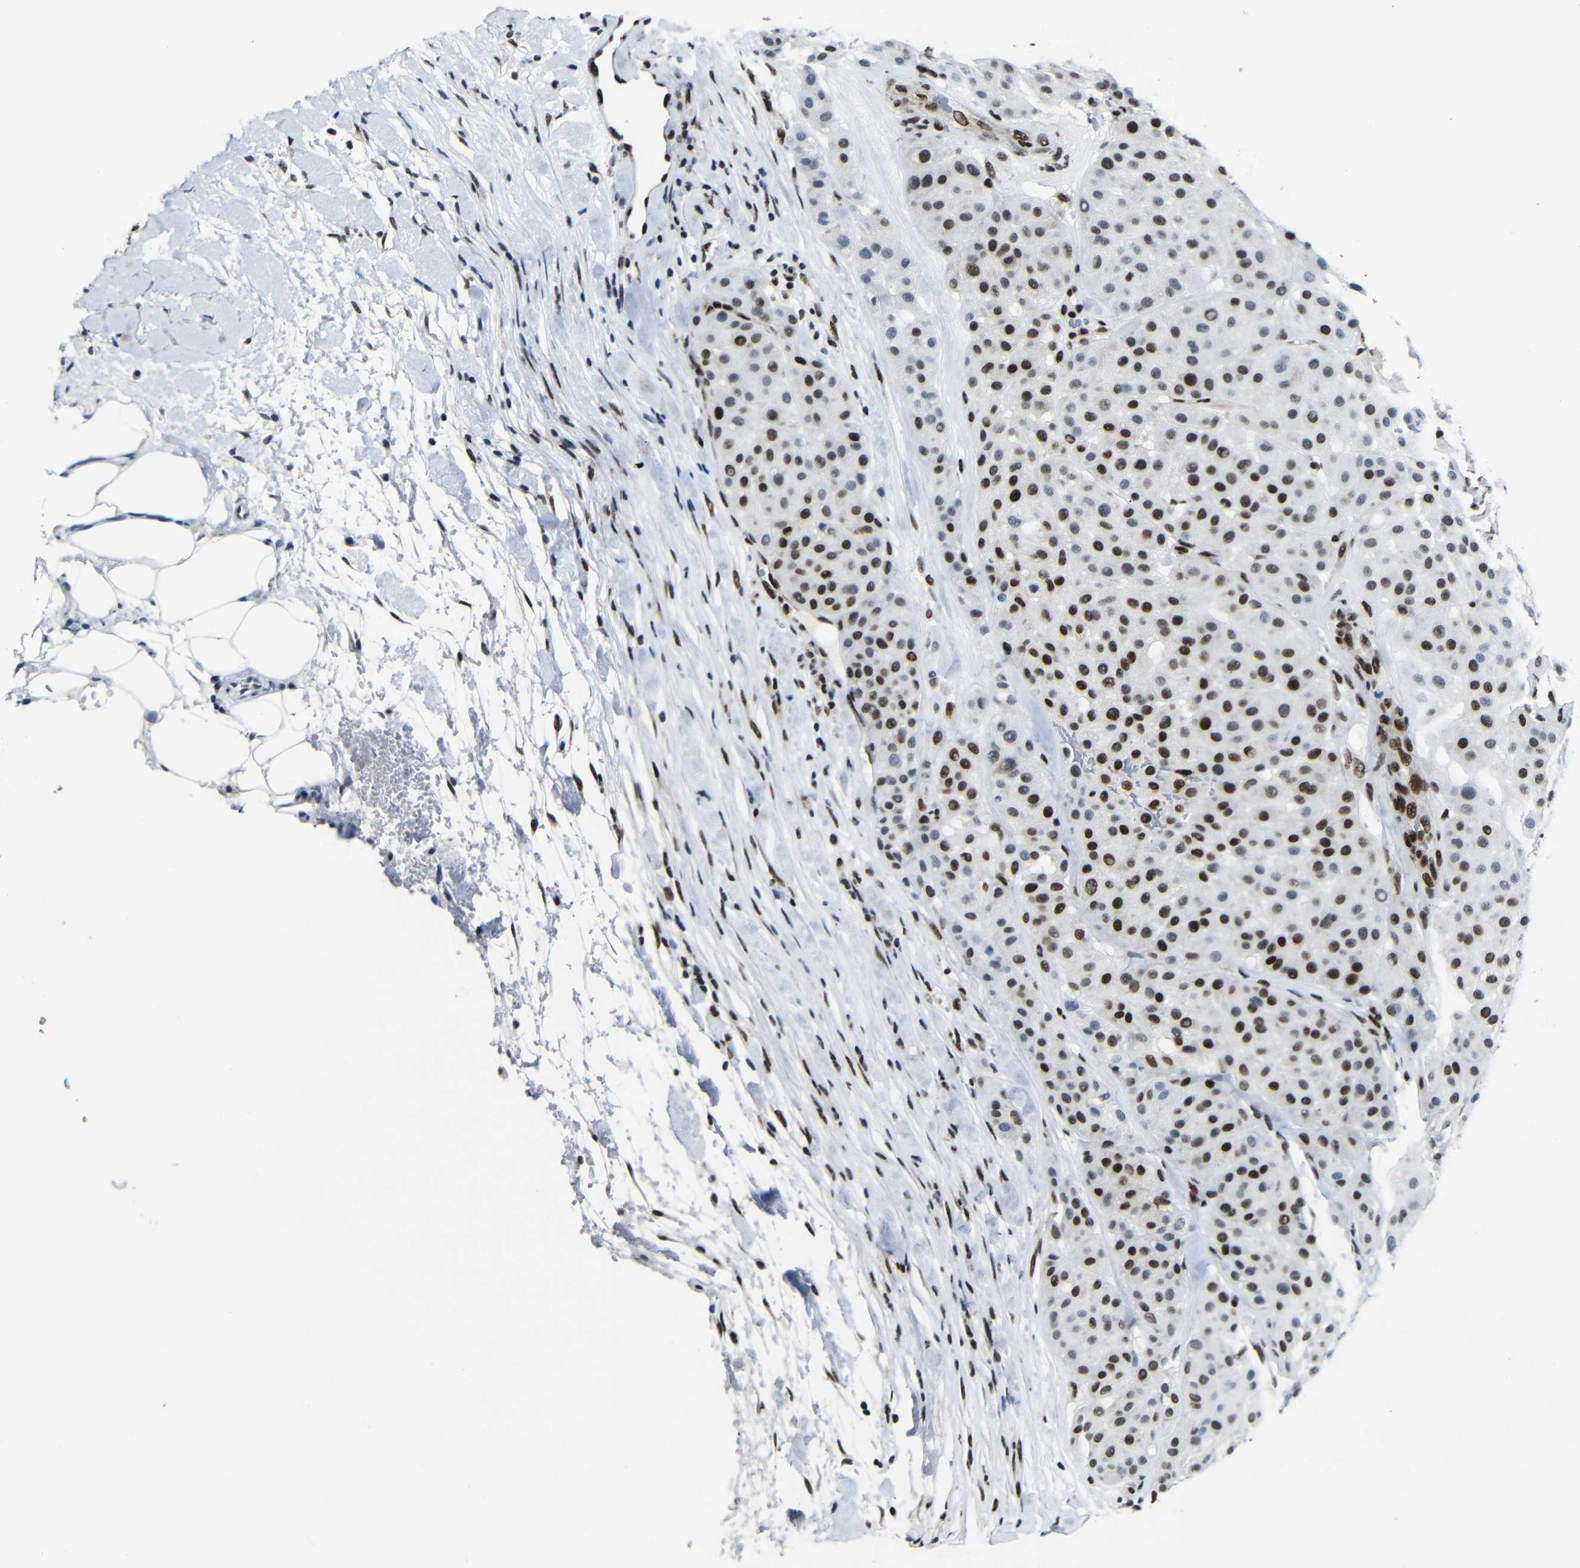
{"staining": {"intensity": "strong", "quantity": "25%-75%", "location": "nuclear"}, "tissue": "melanoma", "cell_type": "Tumor cells", "image_type": "cancer", "snomed": [{"axis": "morphology", "description": "Normal tissue, NOS"}, {"axis": "morphology", "description": "Malignant melanoma, Metastatic site"}, {"axis": "topography", "description": "Skin"}], "caption": "This image displays immunohistochemistry (IHC) staining of human melanoma, with high strong nuclear staining in about 25%-75% of tumor cells.", "gene": "PTBP1", "patient": {"sex": "male", "age": 41}}